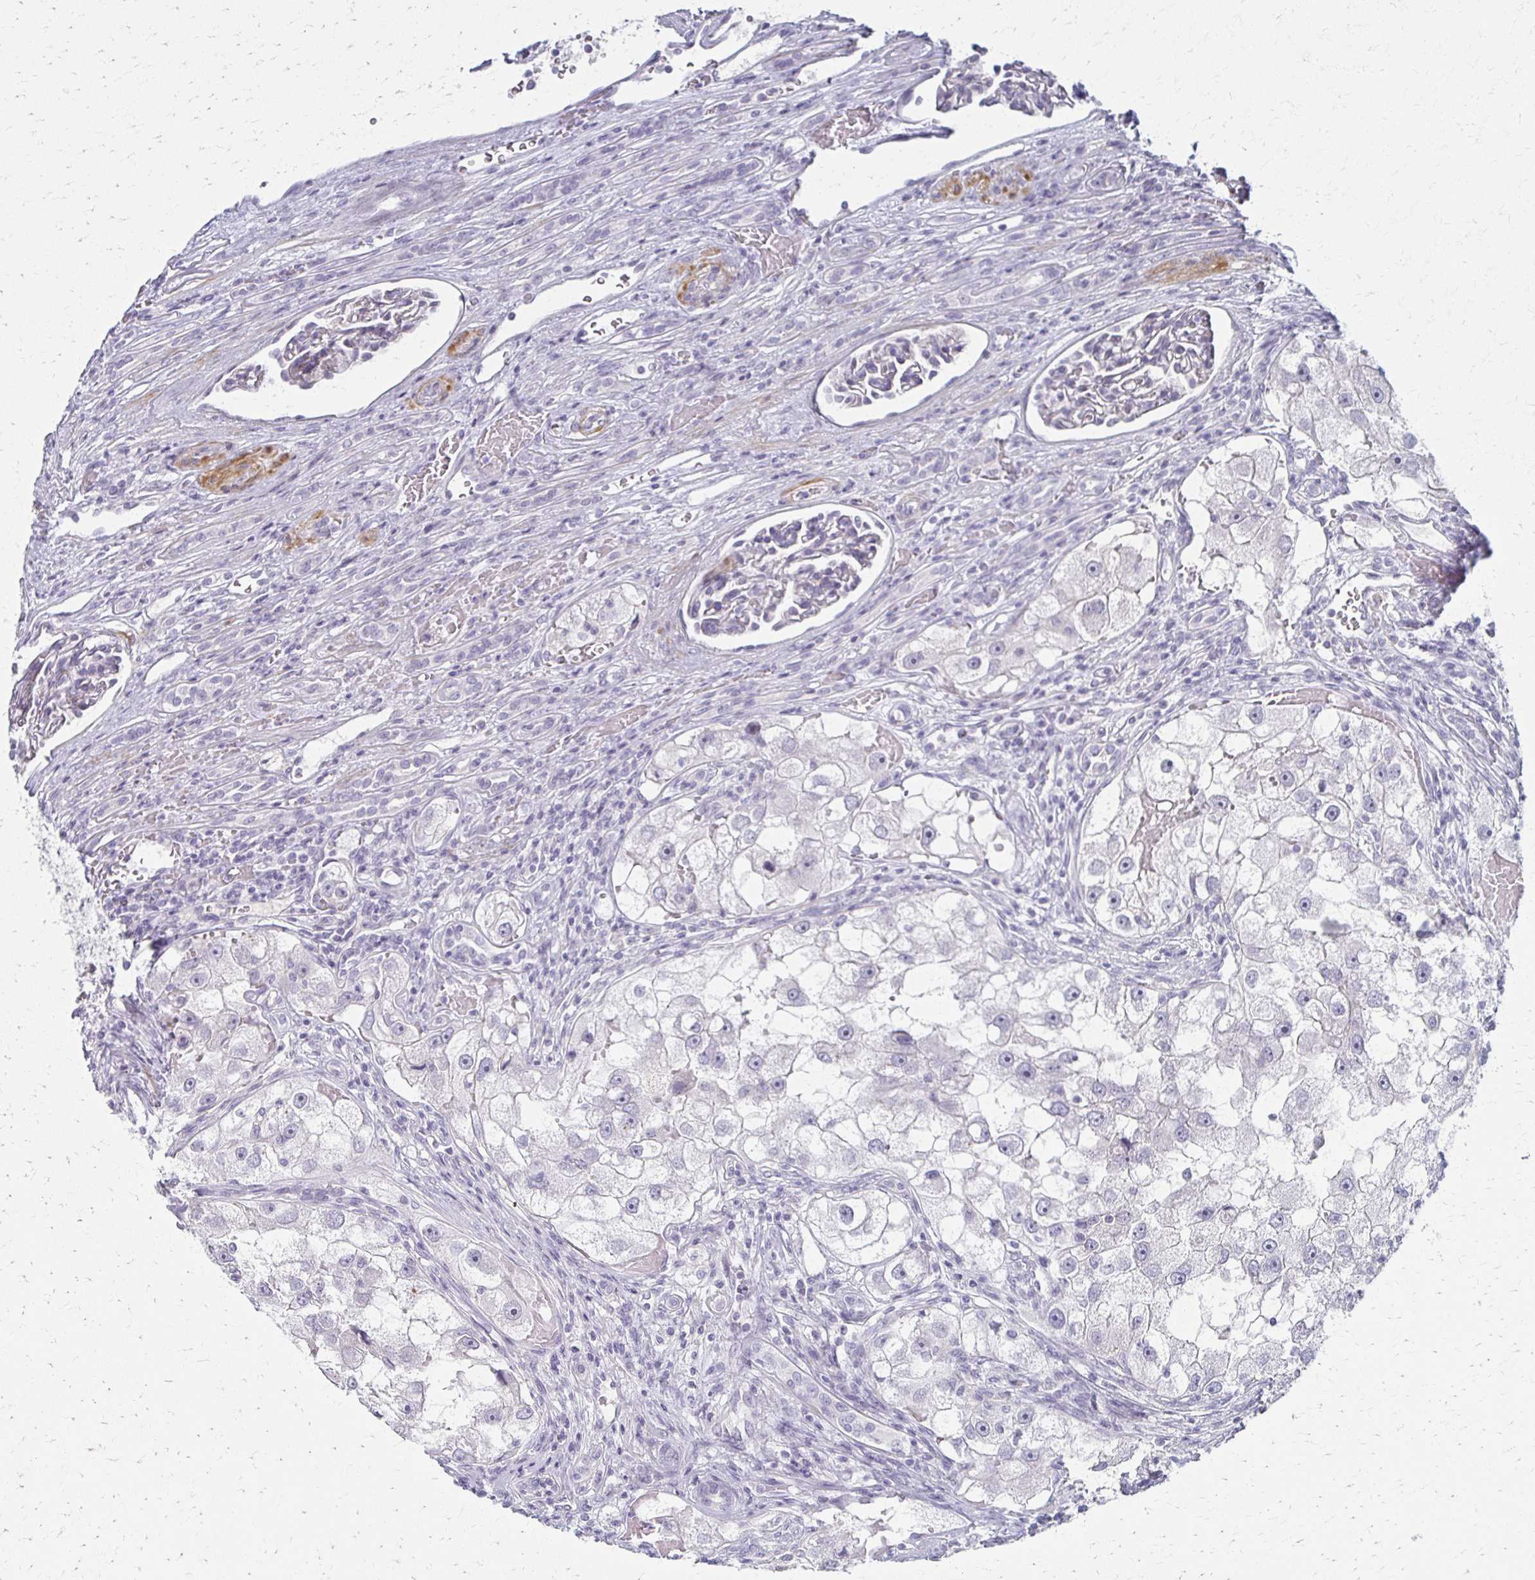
{"staining": {"intensity": "negative", "quantity": "none", "location": "none"}, "tissue": "renal cancer", "cell_type": "Tumor cells", "image_type": "cancer", "snomed": [{"axis": "morphology", "description": "Adenocarcinoma, NOS"}, {"axis": "topography", "description": "Kidney"}], "caption": "This image is of renal adenocarcinoma stained with immunohistochemistry to label a protein in brown with the nuclei are counter-stained blue. There is no staining in tumor cells.", "gene": "FOXO4", "patient": {"sex": "male", "age": 63}}